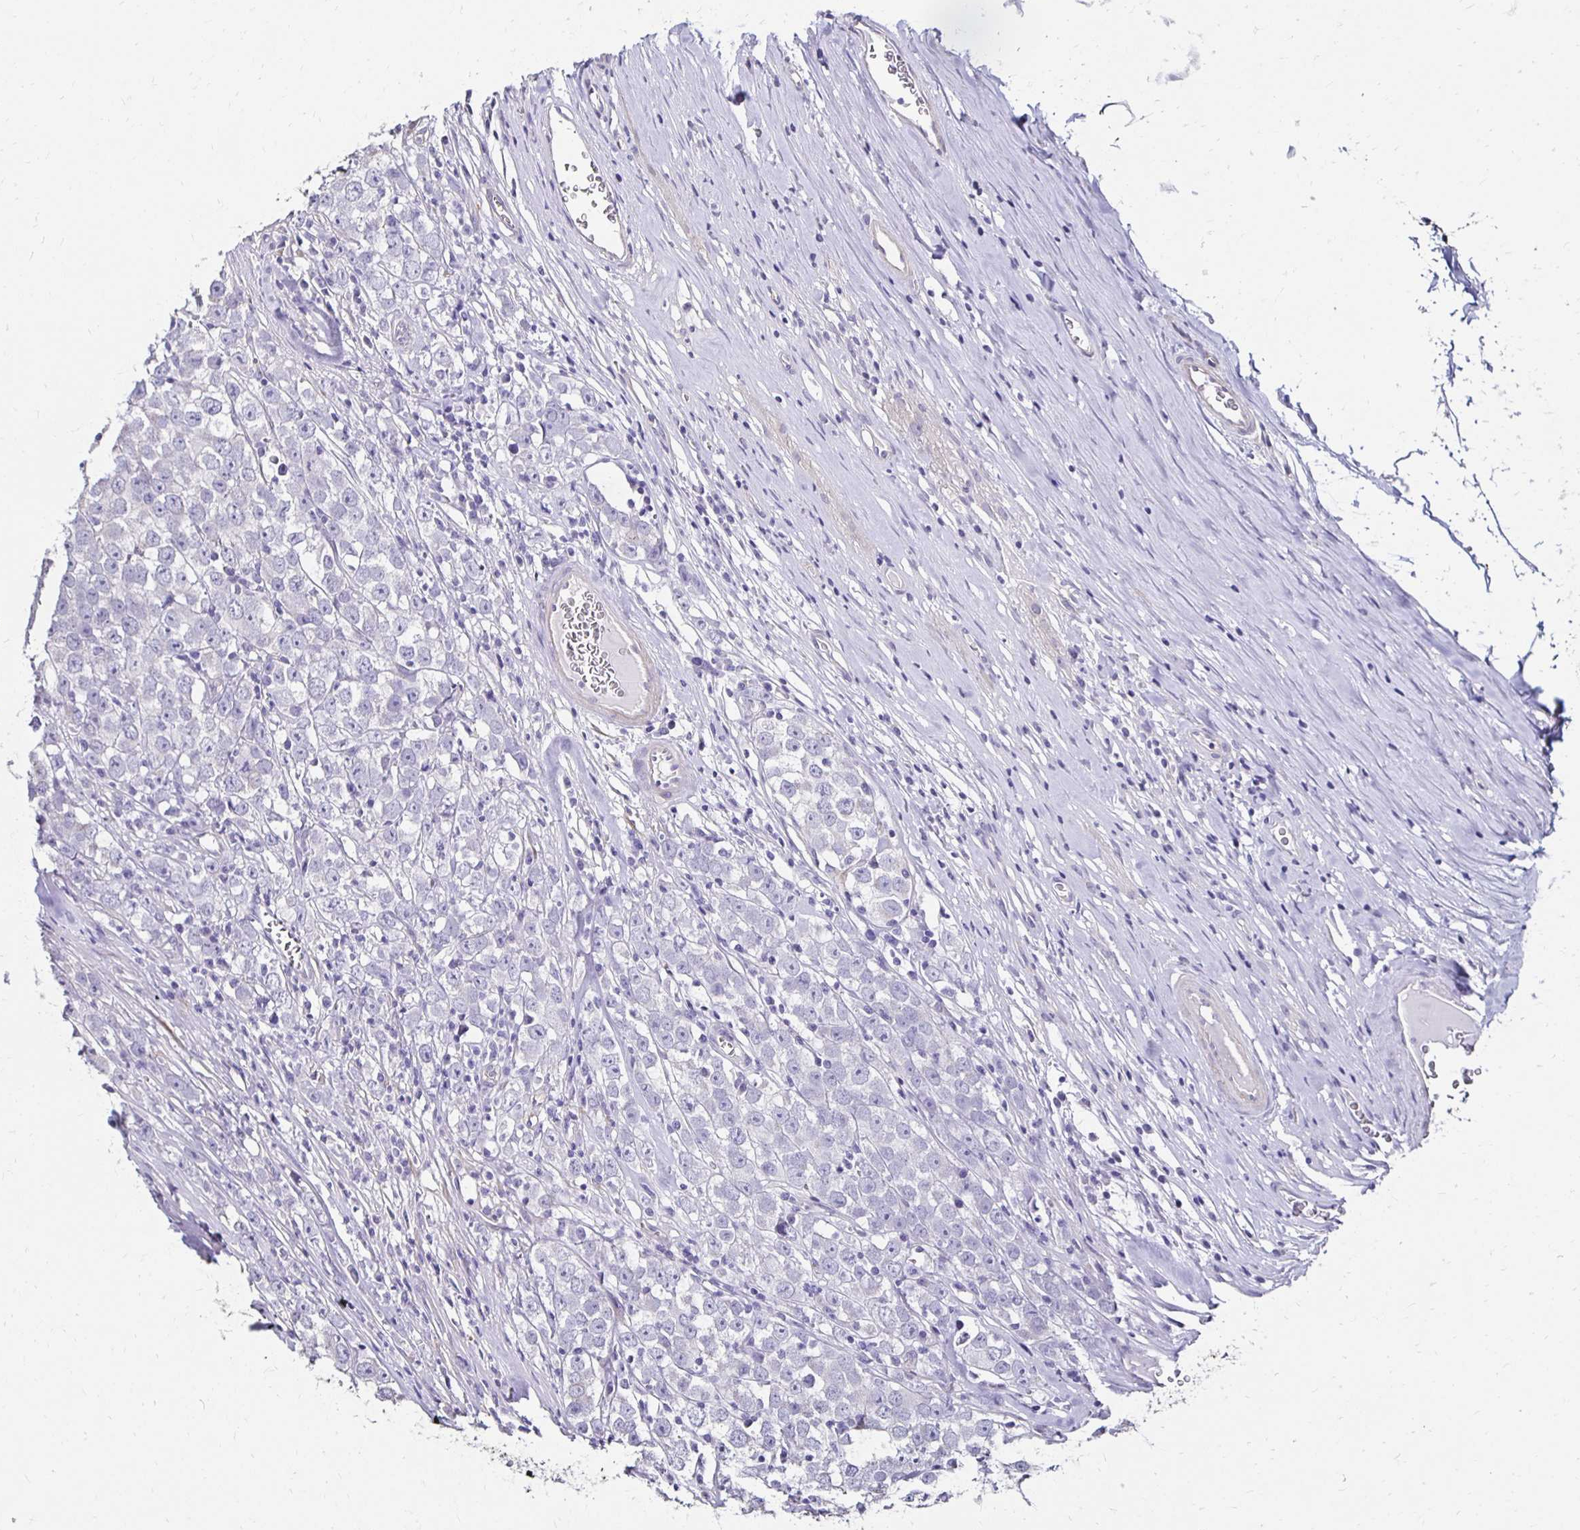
{"staining": {"intensity": "negative", "quantity": "none", "location": "none"}, "tissue": "testis cancer", "cell_type": "Tumor cells", "image_type": "cancer", "snomed": [{"axis": "morphology", "description": "Seminoma, NOS"}, {"axis": "morphology", "description": "Carcinoma, Embryonal, NOS"}, {"axis": "topography", "description": "Testis"}], "caption": "Tumor cells show no significant staining in testis cancer (seminoma).", "gene": "ITGB1", "patient": {"sex": "male", "age": 52}}